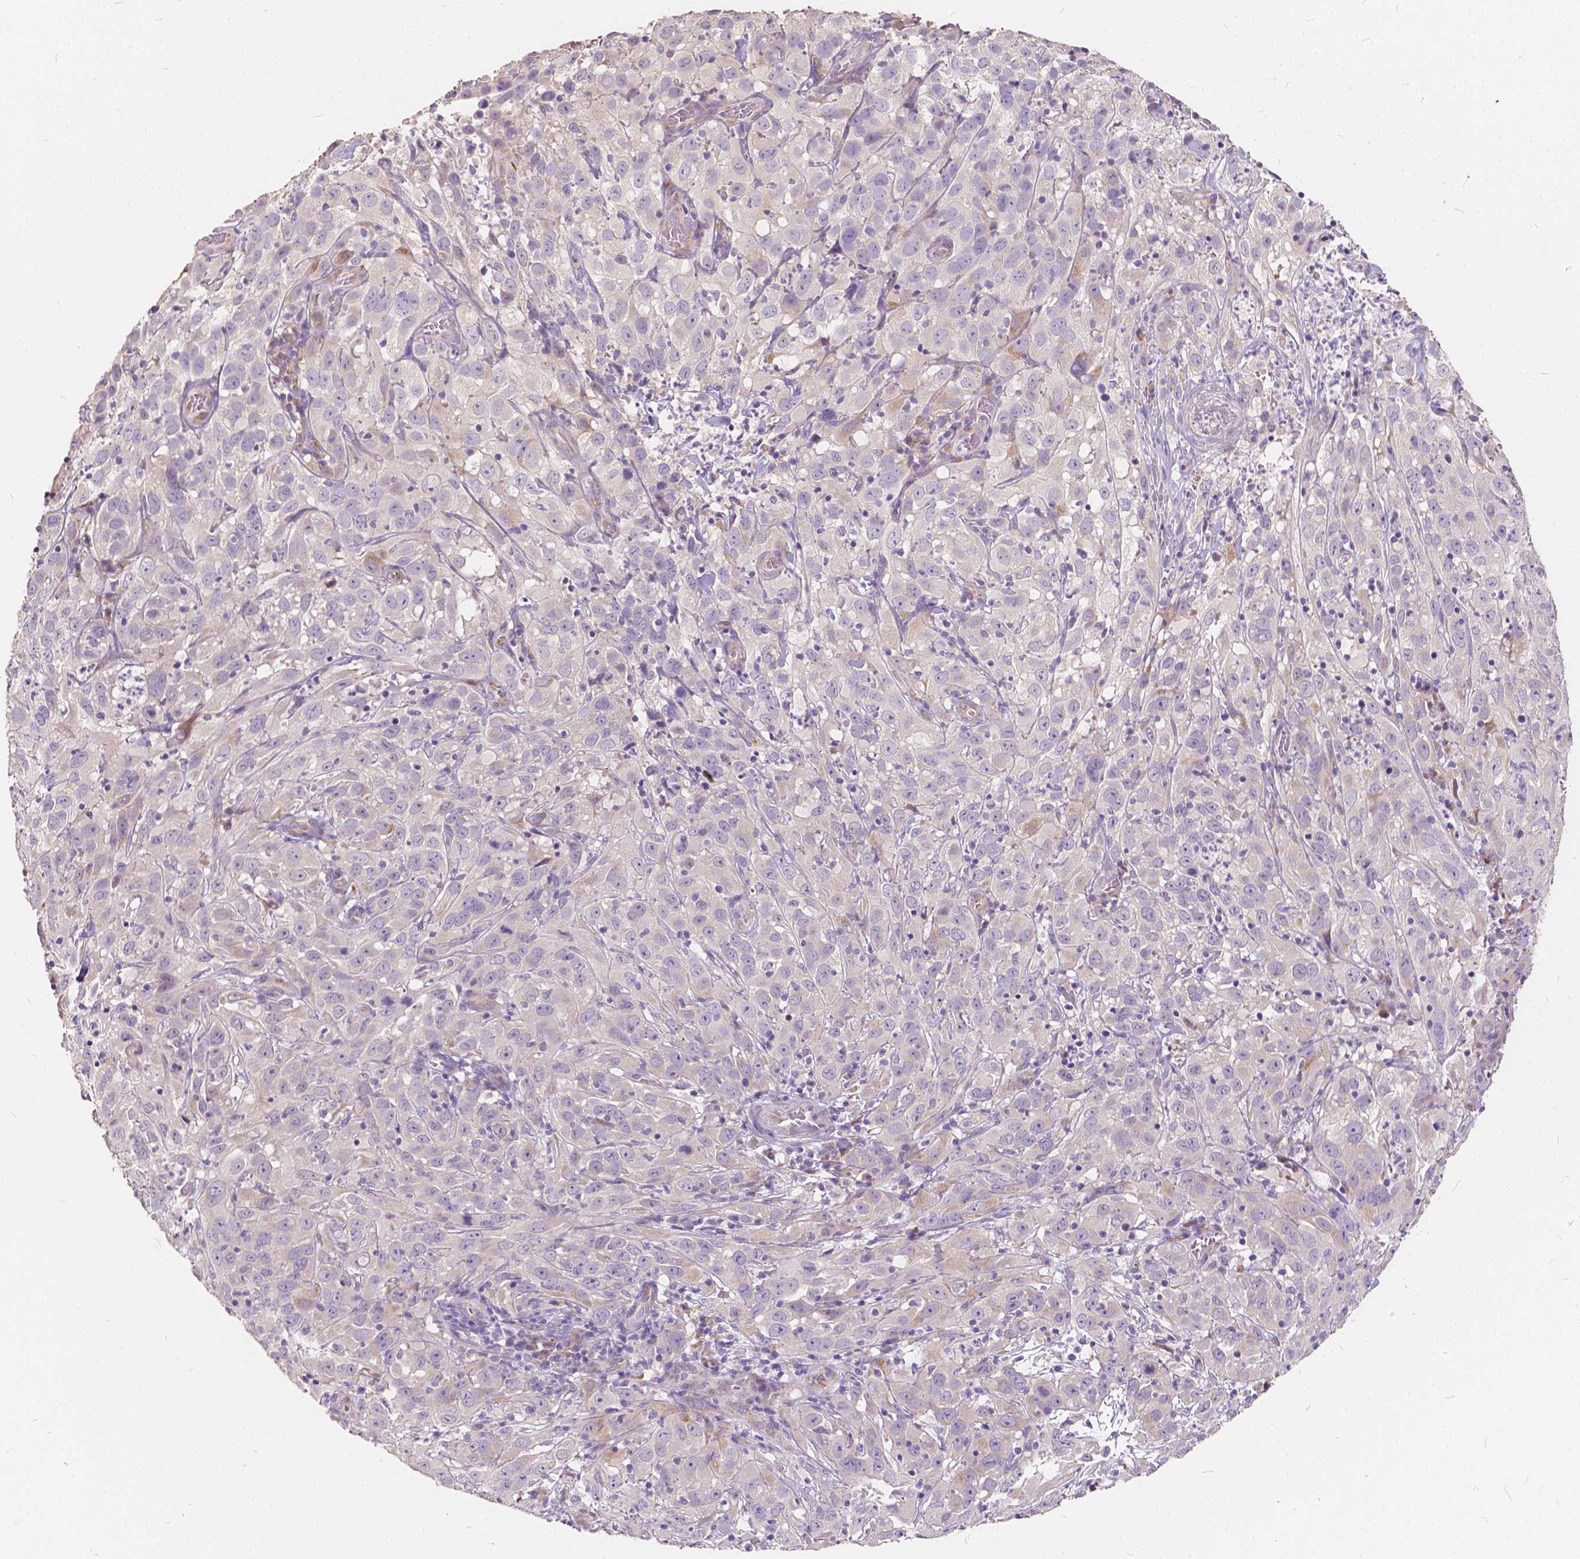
{"staining": {"intensity": "negative", "quantity": "none", "location": "none"}, "tissue": "cervical cancer", "cell_type": "Tumor cells", "image_type": "cancer", "snomed": [{"axis": "morphology", "description": "Squamous cell carcinoma, NOS"}, {"axis": "topography", "description": "Cervix"}], "caption": "Squamous cell carcinoma (cervical) was stained to show a protein in brown. There is no significant staining in tumor cells.", "gene": "SLC7A8", "patient": {"sex": "female", "age": 32}}